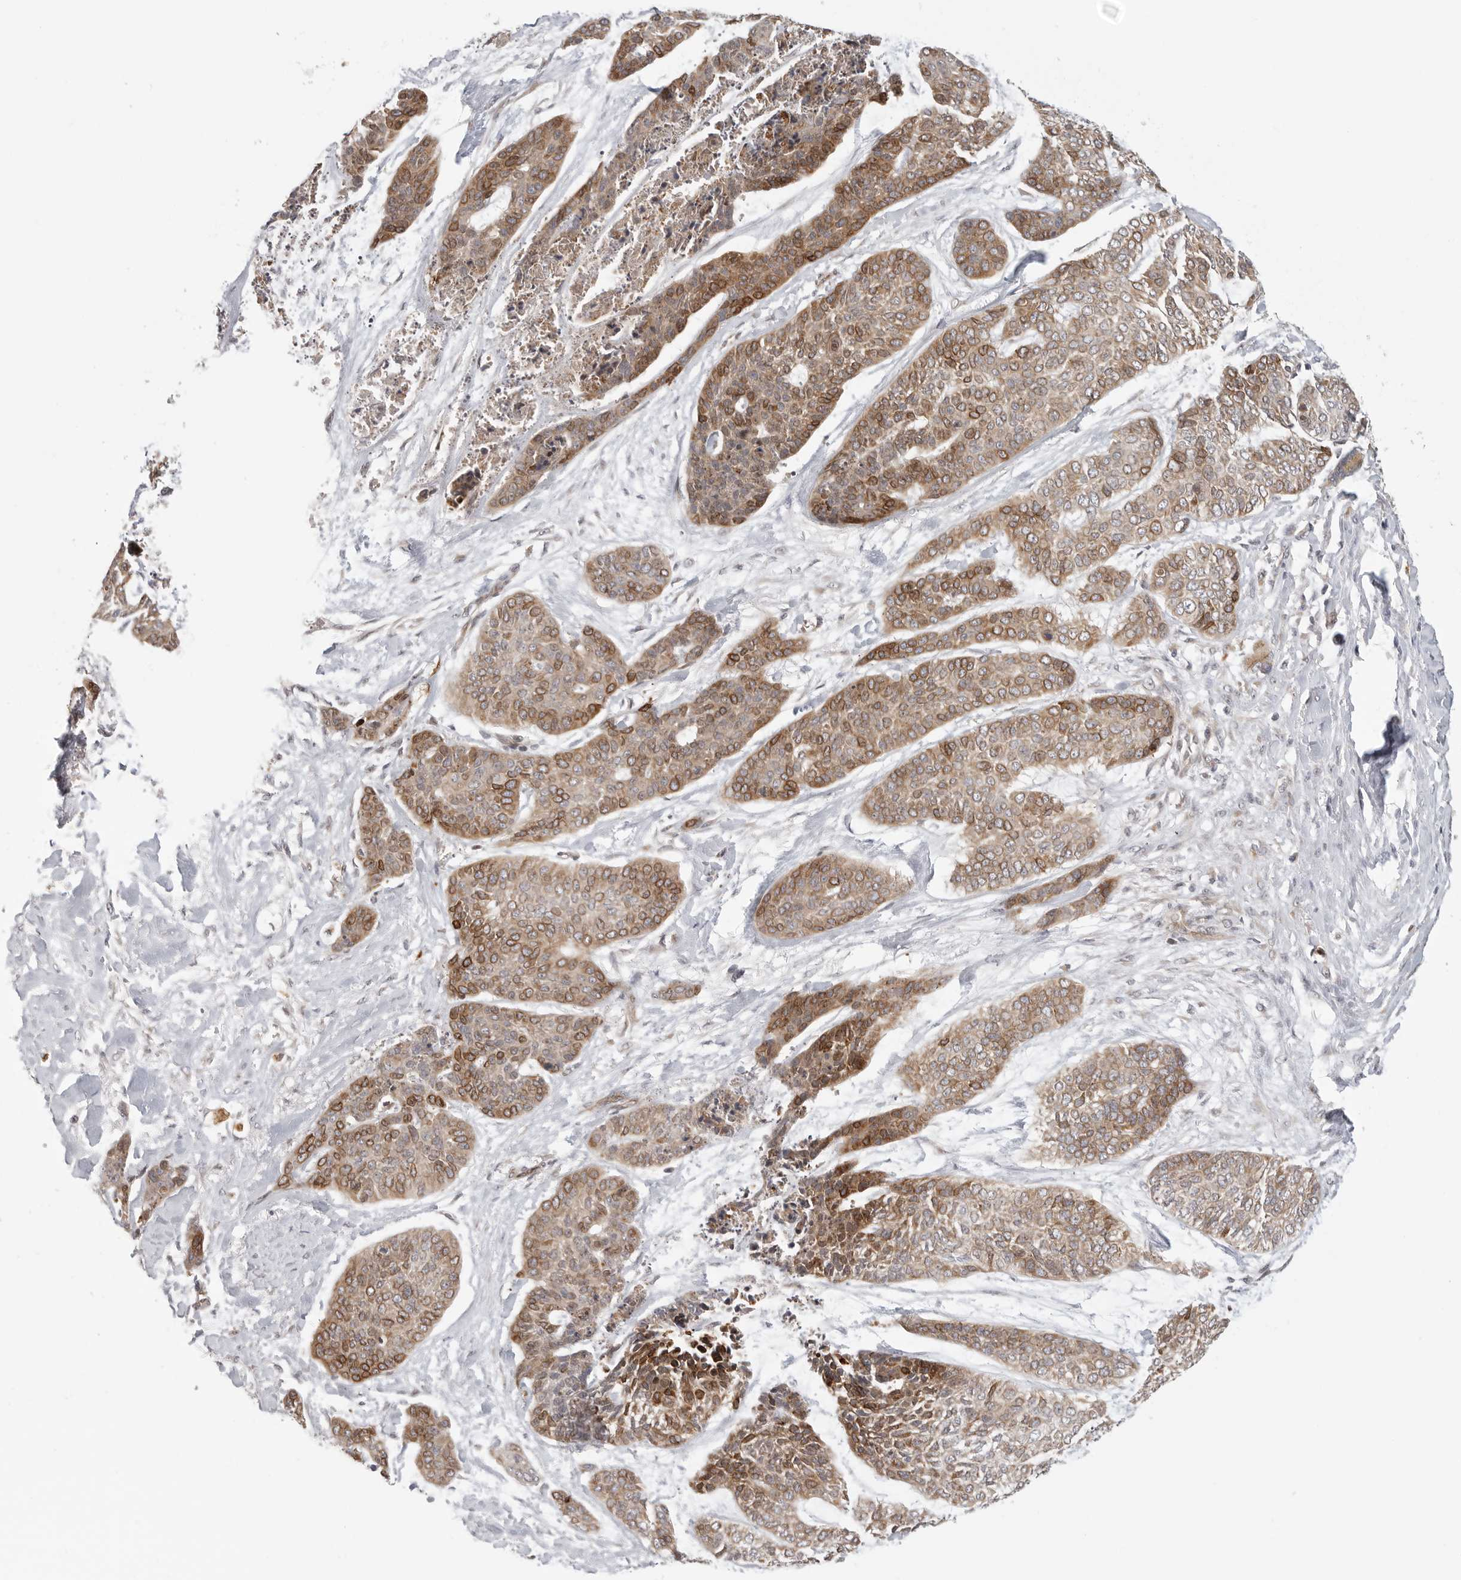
{"staining": {"intensity": "moderate", "quantity": ">75%", "location": "cytoplasmic/membranous"}, "tissue": "skin cancer", "cell_type": "Tumor cells", "image_type": "cancer", "snomed": [{"axis": "morphology", "description": "Basal cell carcinoma"}, {"axis": "topography", "description": "Skin"}], "caption": "Immunohistochemistry of human skin cancer (basal cell carcinoma) shows medium levels of moderate cytoplasmic/membranous positivity in about >75% of tumor cells. (DAB IHC with brightfield microscopy, high magnification).", "gene": "CCPG1", "patient": {"sex": "female", "age": 64}}